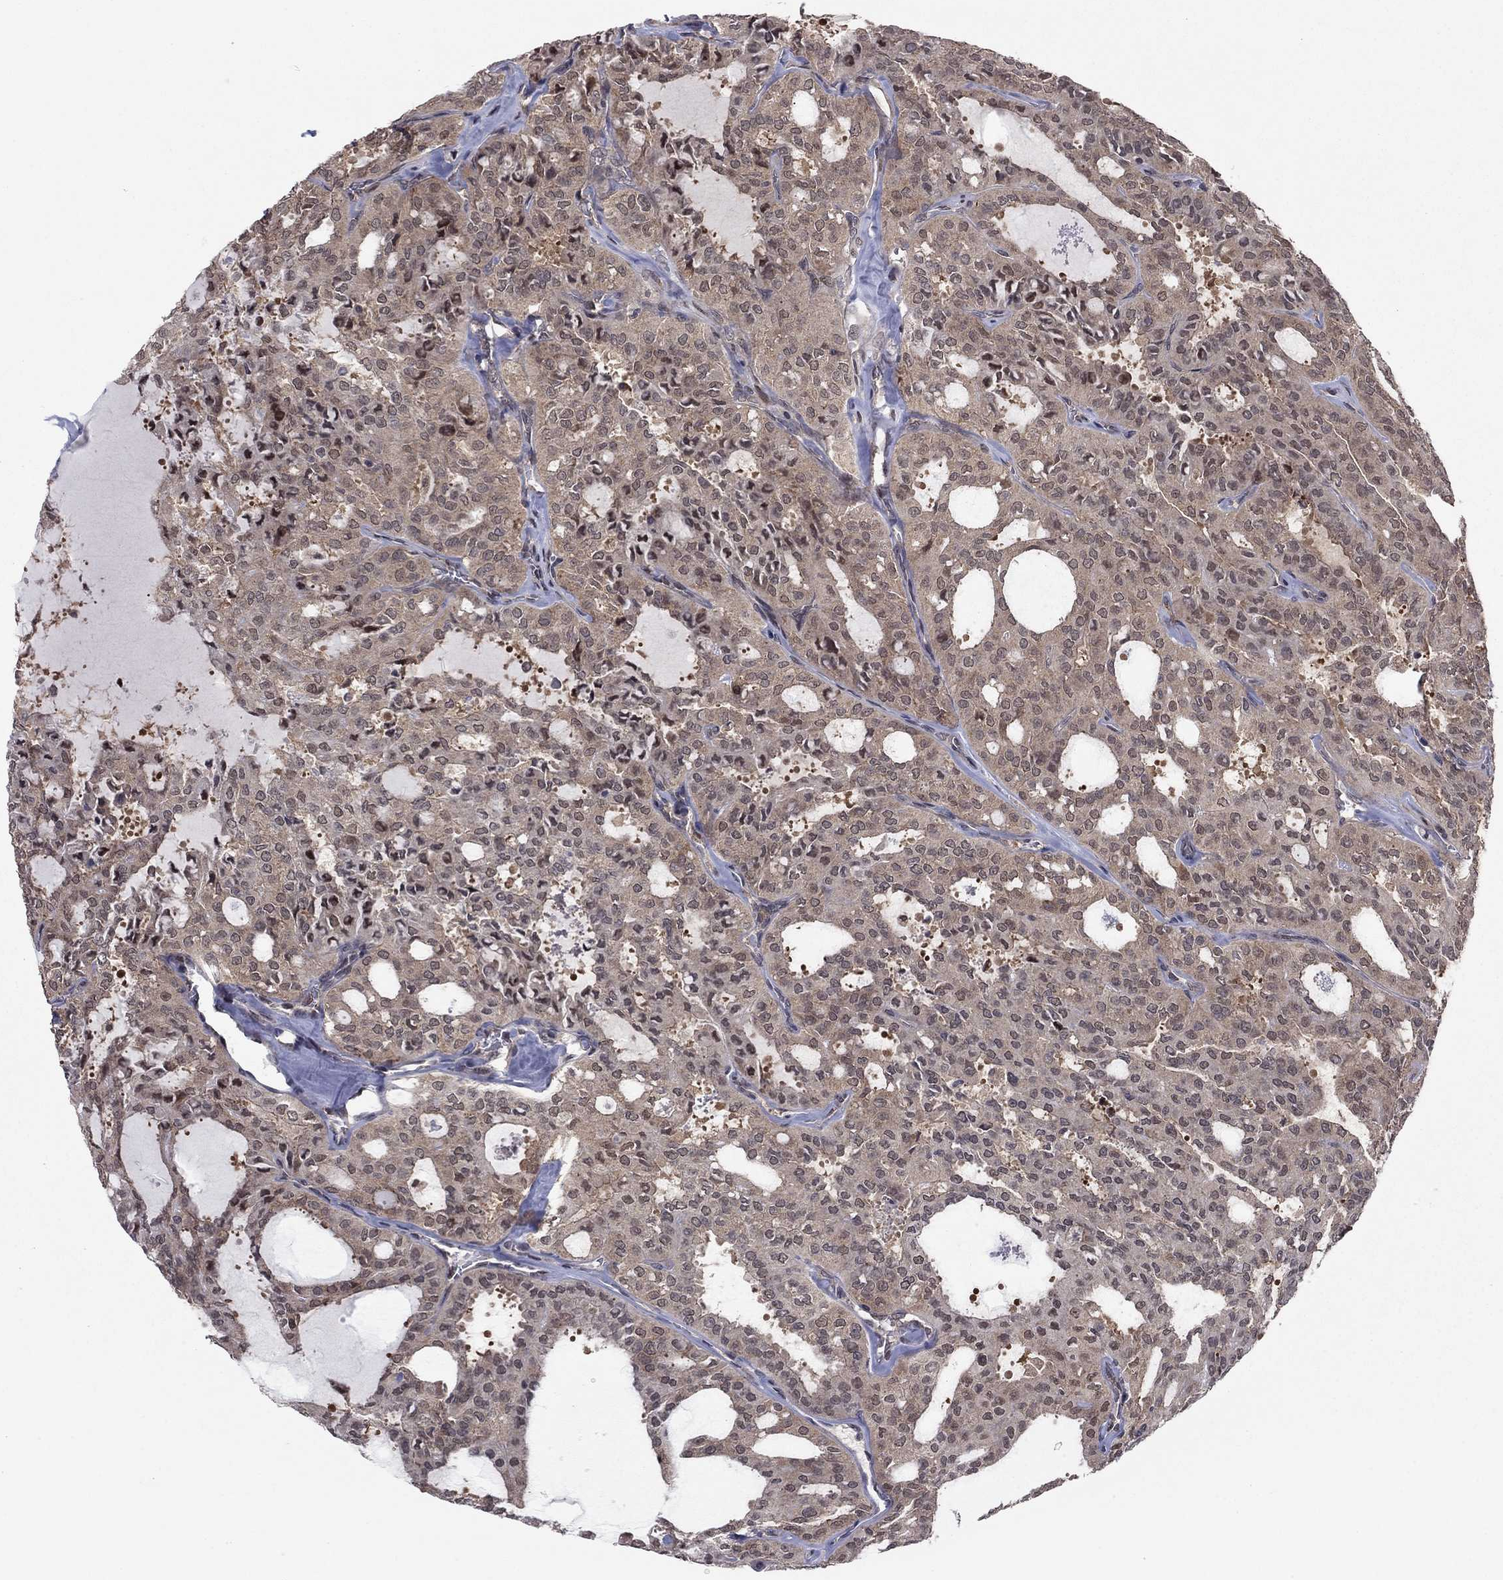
{"staining": {"intensity": "moderate", "quantity": "25%-75%", "location": "cytoplasmic/membranous"}, "tissue": "thyroid cancer", "cell_type": "Tumor cells", "image_type": "cancer", "snomed": [{"axis": "morphology", "description": "Follicular adenoma carcinoma, NOS"}, {"axis": "topography", "description": "Thyroid gland"}], "caption": "DAB (3,3'-diaminobenzidine) immunohistochemical staining of human thyroid cancer exhibits moderate cytoplasmic/membranous protein positivity in approximately 25%-75% of tumor cells.", "gene": "PSMC1", "patient": {"sex": "male", "age": 75}}